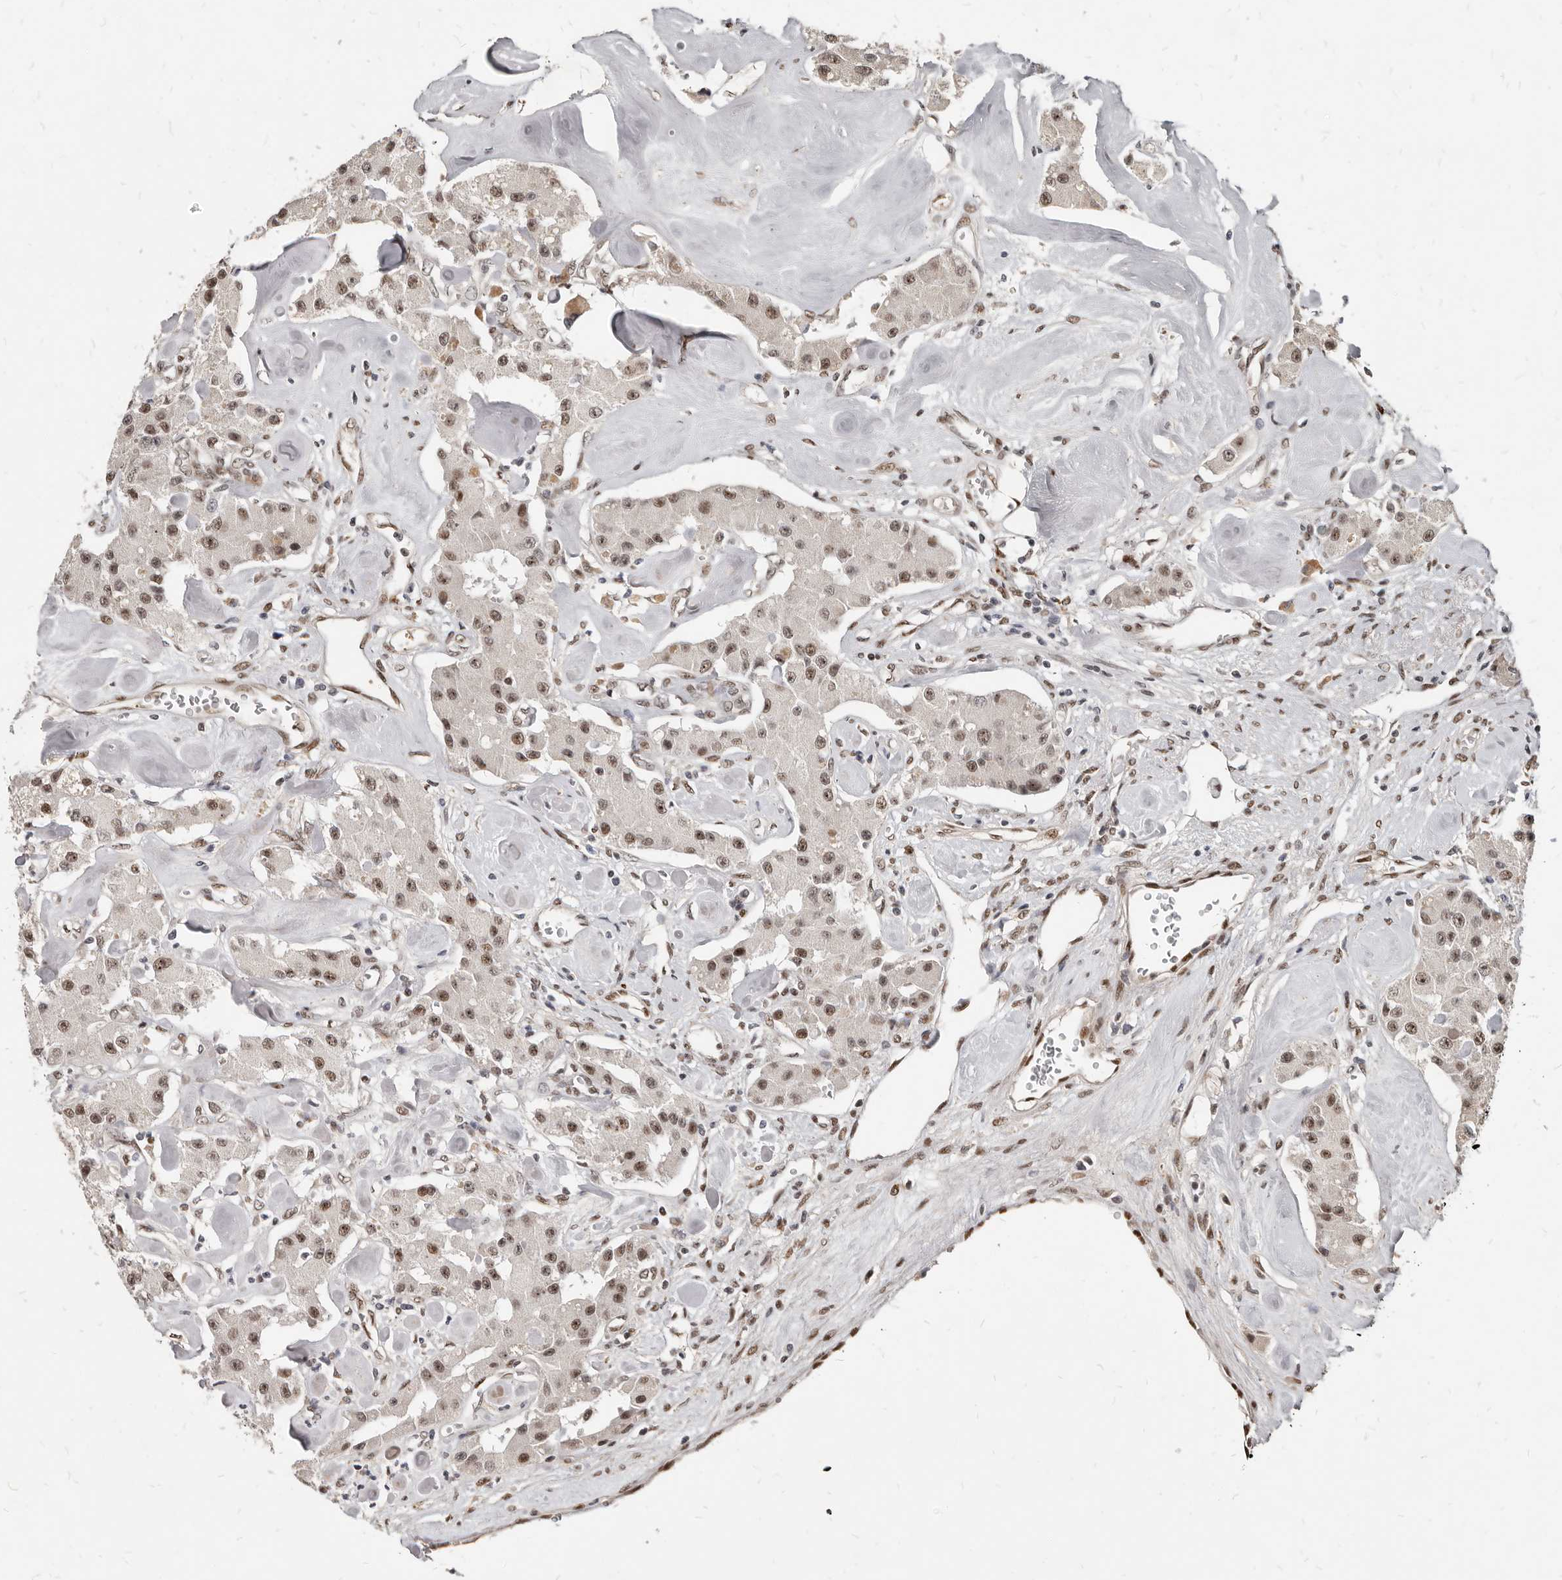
{"staining": {"intensity": "moderate", "quantity": ">75%", "location": "nuclear"}, "tissue": "carcinoid", "cell_type": "Tumor cells", "image_type": "cancer", "snomed": [{"axis": "morphology", "description": "Carcinoid, malignant, NOS"}, {"axis": "topography", "description": "Pancreas"}], "caption": "A brown stain labels moderate nuclear expression of a protein in malignant carcinoid tumor cells.", "gene": "ATF5", "patient": {"sex": "male", "age": 41}}